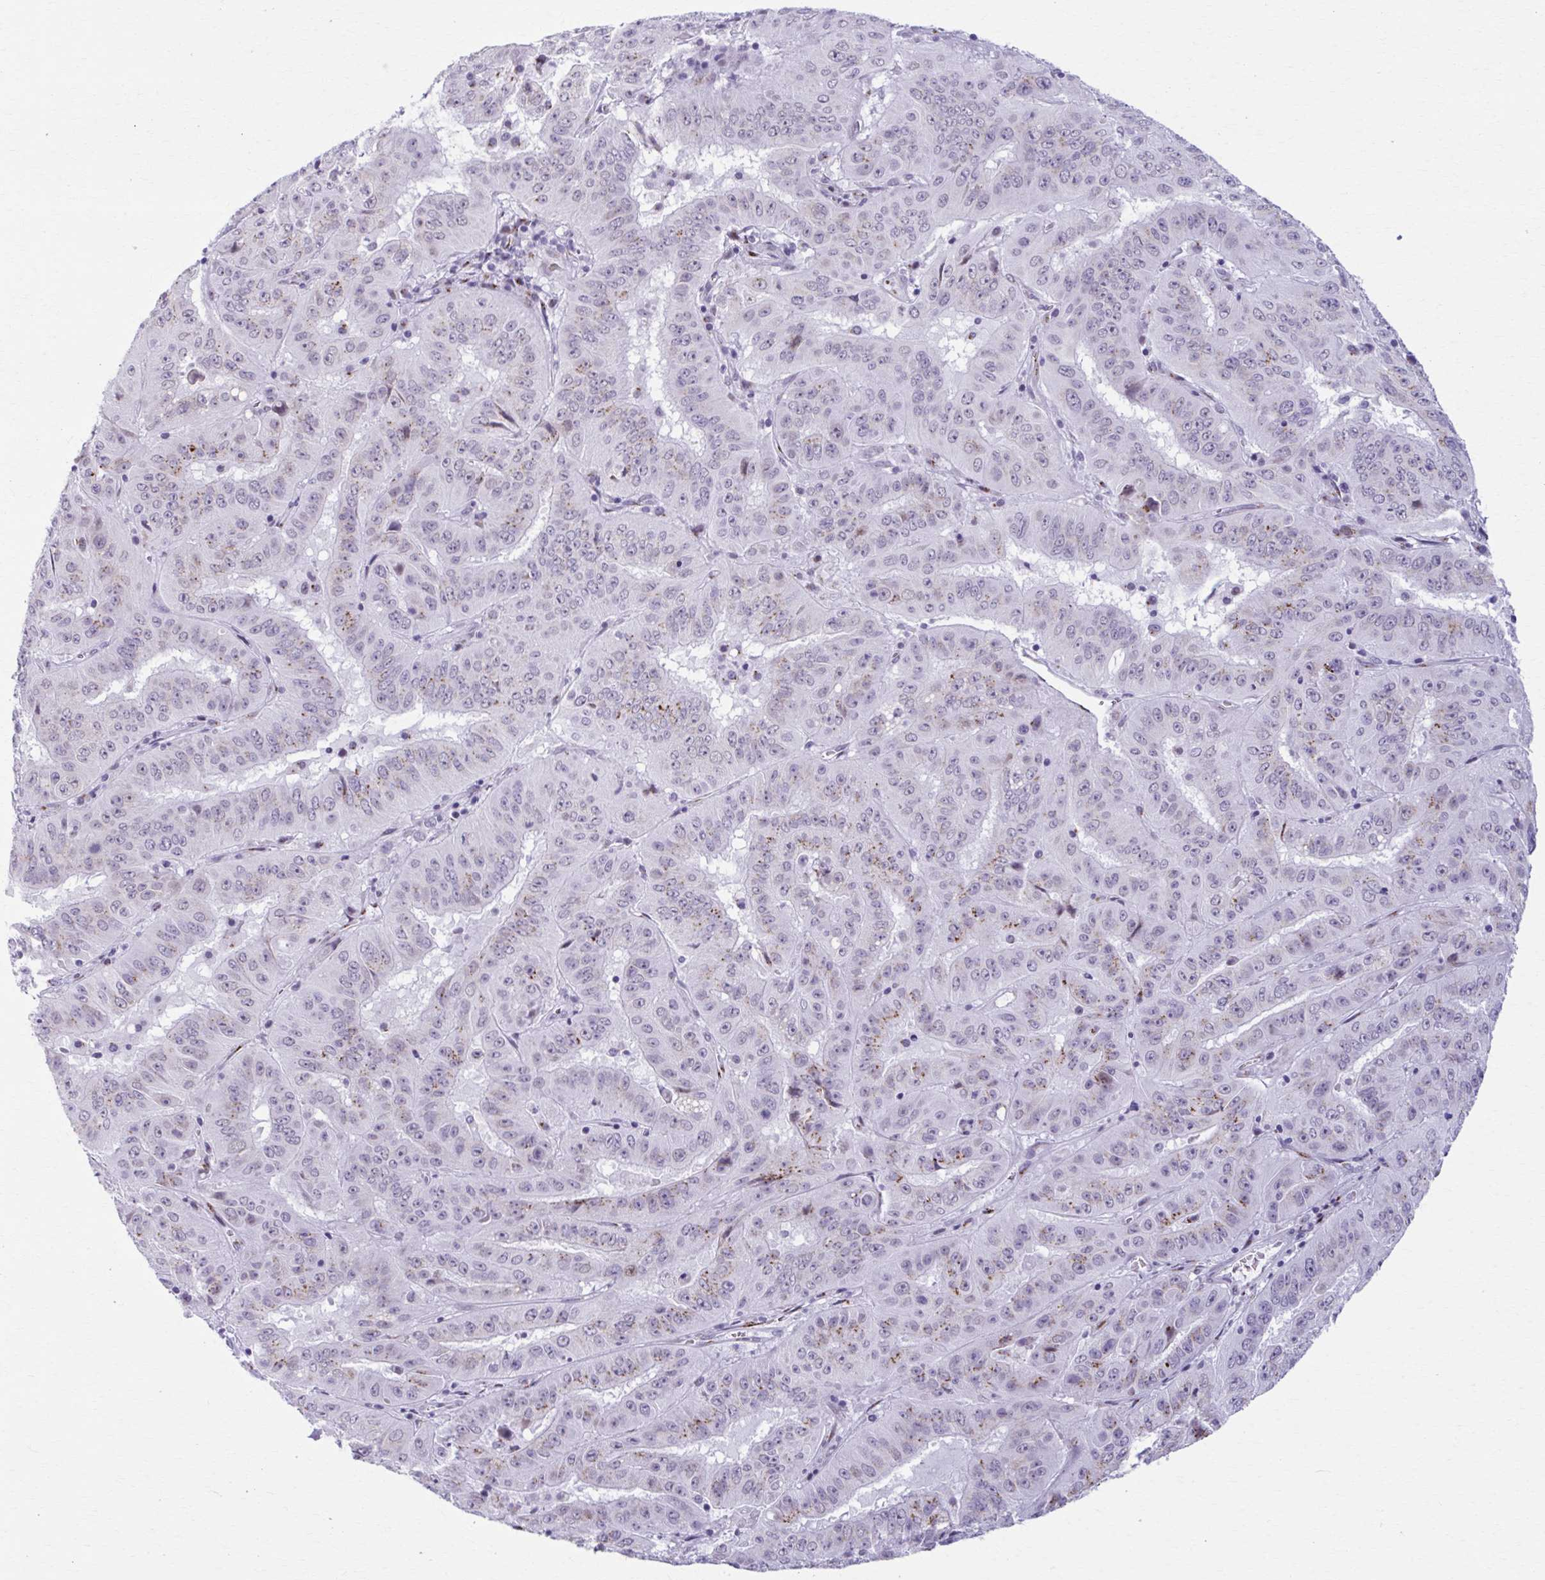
{"staining": {"intensity": "moderate", "quantity": "25%-75%", "location": "cytoplasmic/membranous"}, "tissue": "pancreatic cancer", "cell_type": "Tumor cells", "image_type": "cancer", "snomed": [{"axis": "morphology", "description": "Adenocarcinoma, NOS"}, {"axis": "topography", "description": "Pancreas"}], "caption": "IHC (DAB) staining of pancreatic cancer demonstrates moderate cytoplasmic/membranous protein positivity in about 25%-75% of tumor cells.", "gene": "ZNF682", "patient": {"sex": "male", "age": 63}}